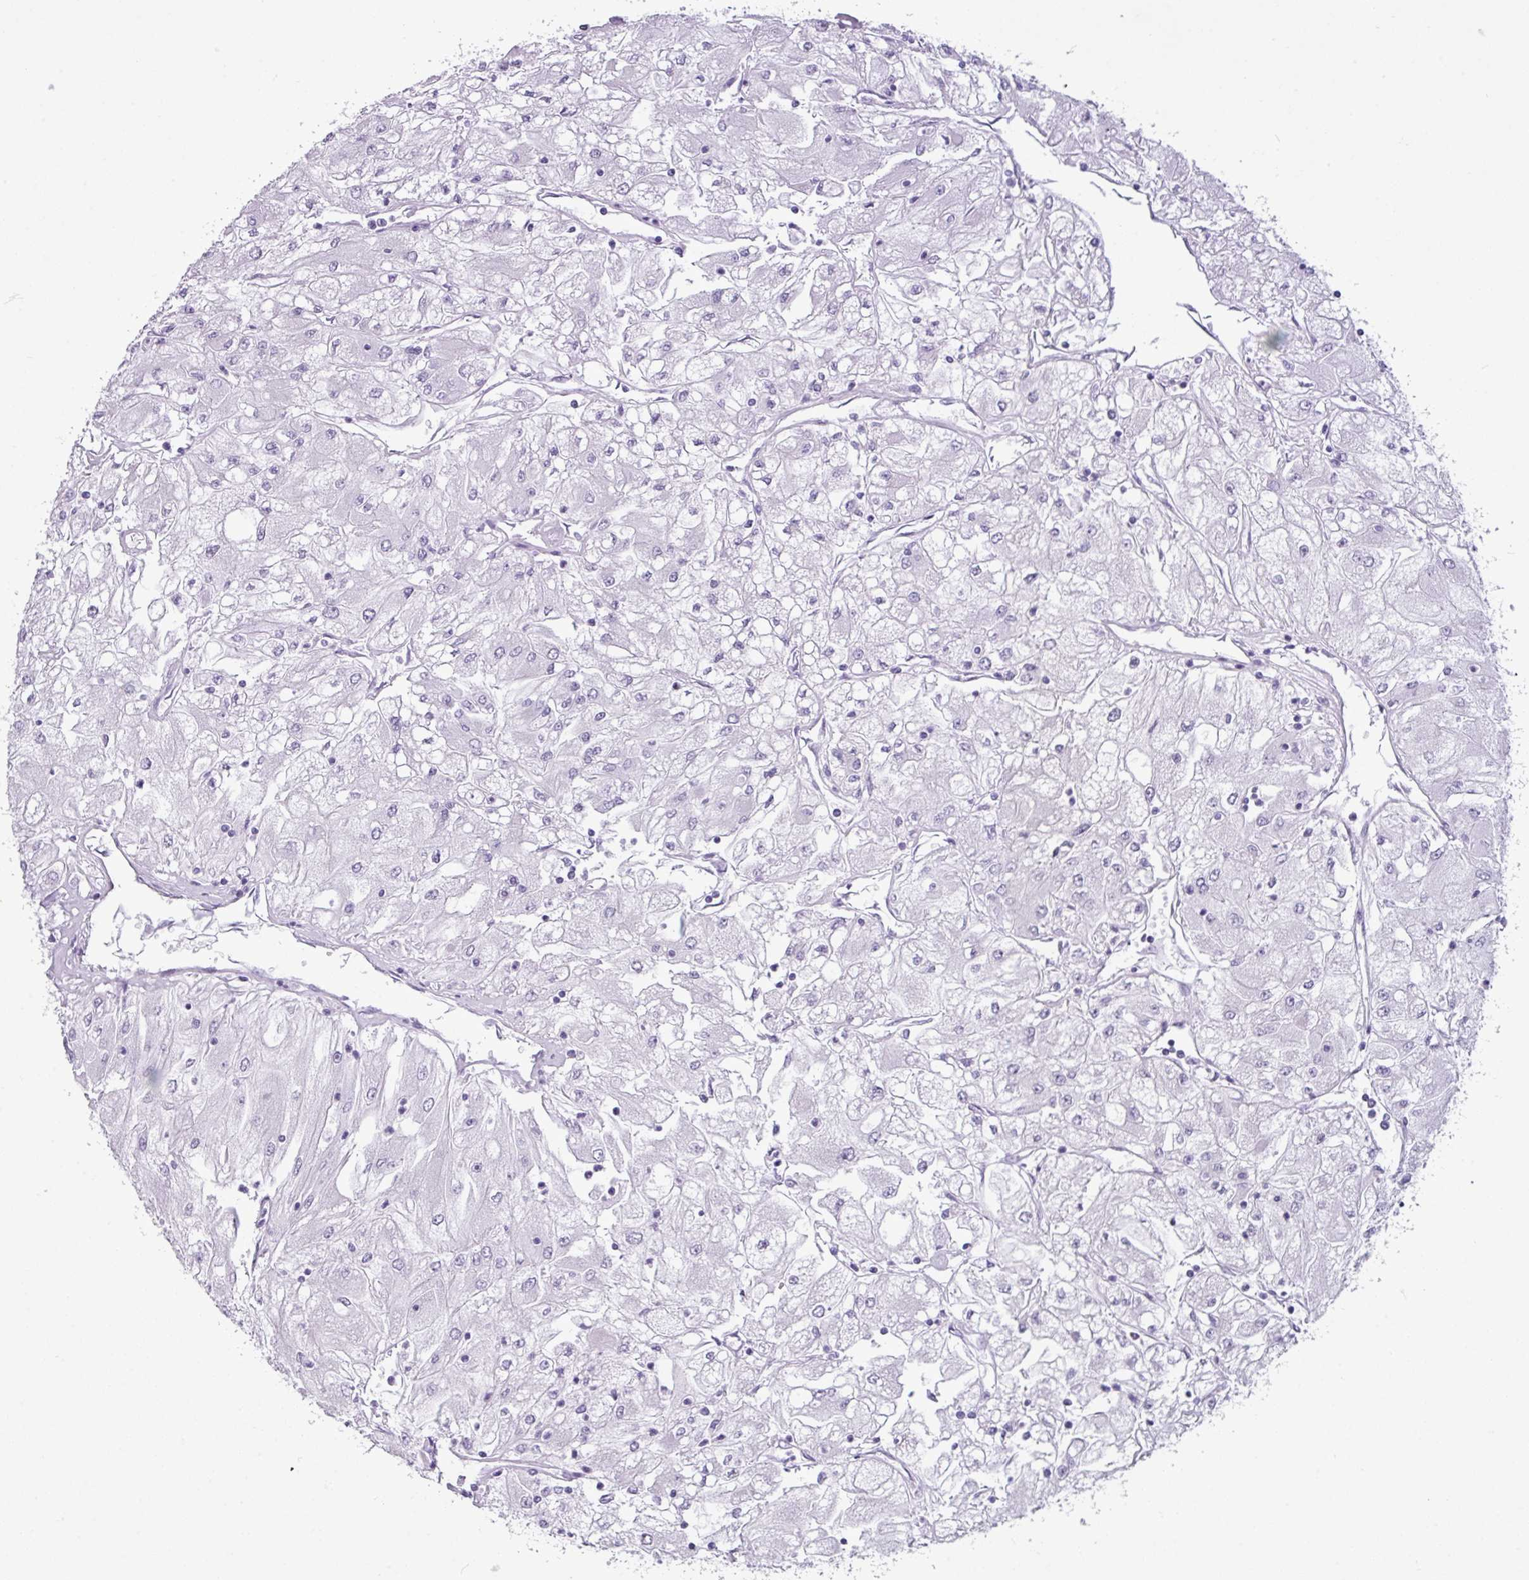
{"staining": {"intensity": "negative", "quantity": "none", "location": "none"}, "tissue": "renal cancer", "cell_type": "Tumor cells", "image_type": "cancer", "snomed": [{"axis": "morphology", "description": "Adenocarcinoma, NOS"}, {"axis": "topography", "description": "Kidney"}], "caption": "Micrograph shows no significant protein expression in tumor cells of adenocarcinoma (renal).", "gene": "AMY1B", "patient": {"sex": "male", "age": 80}}